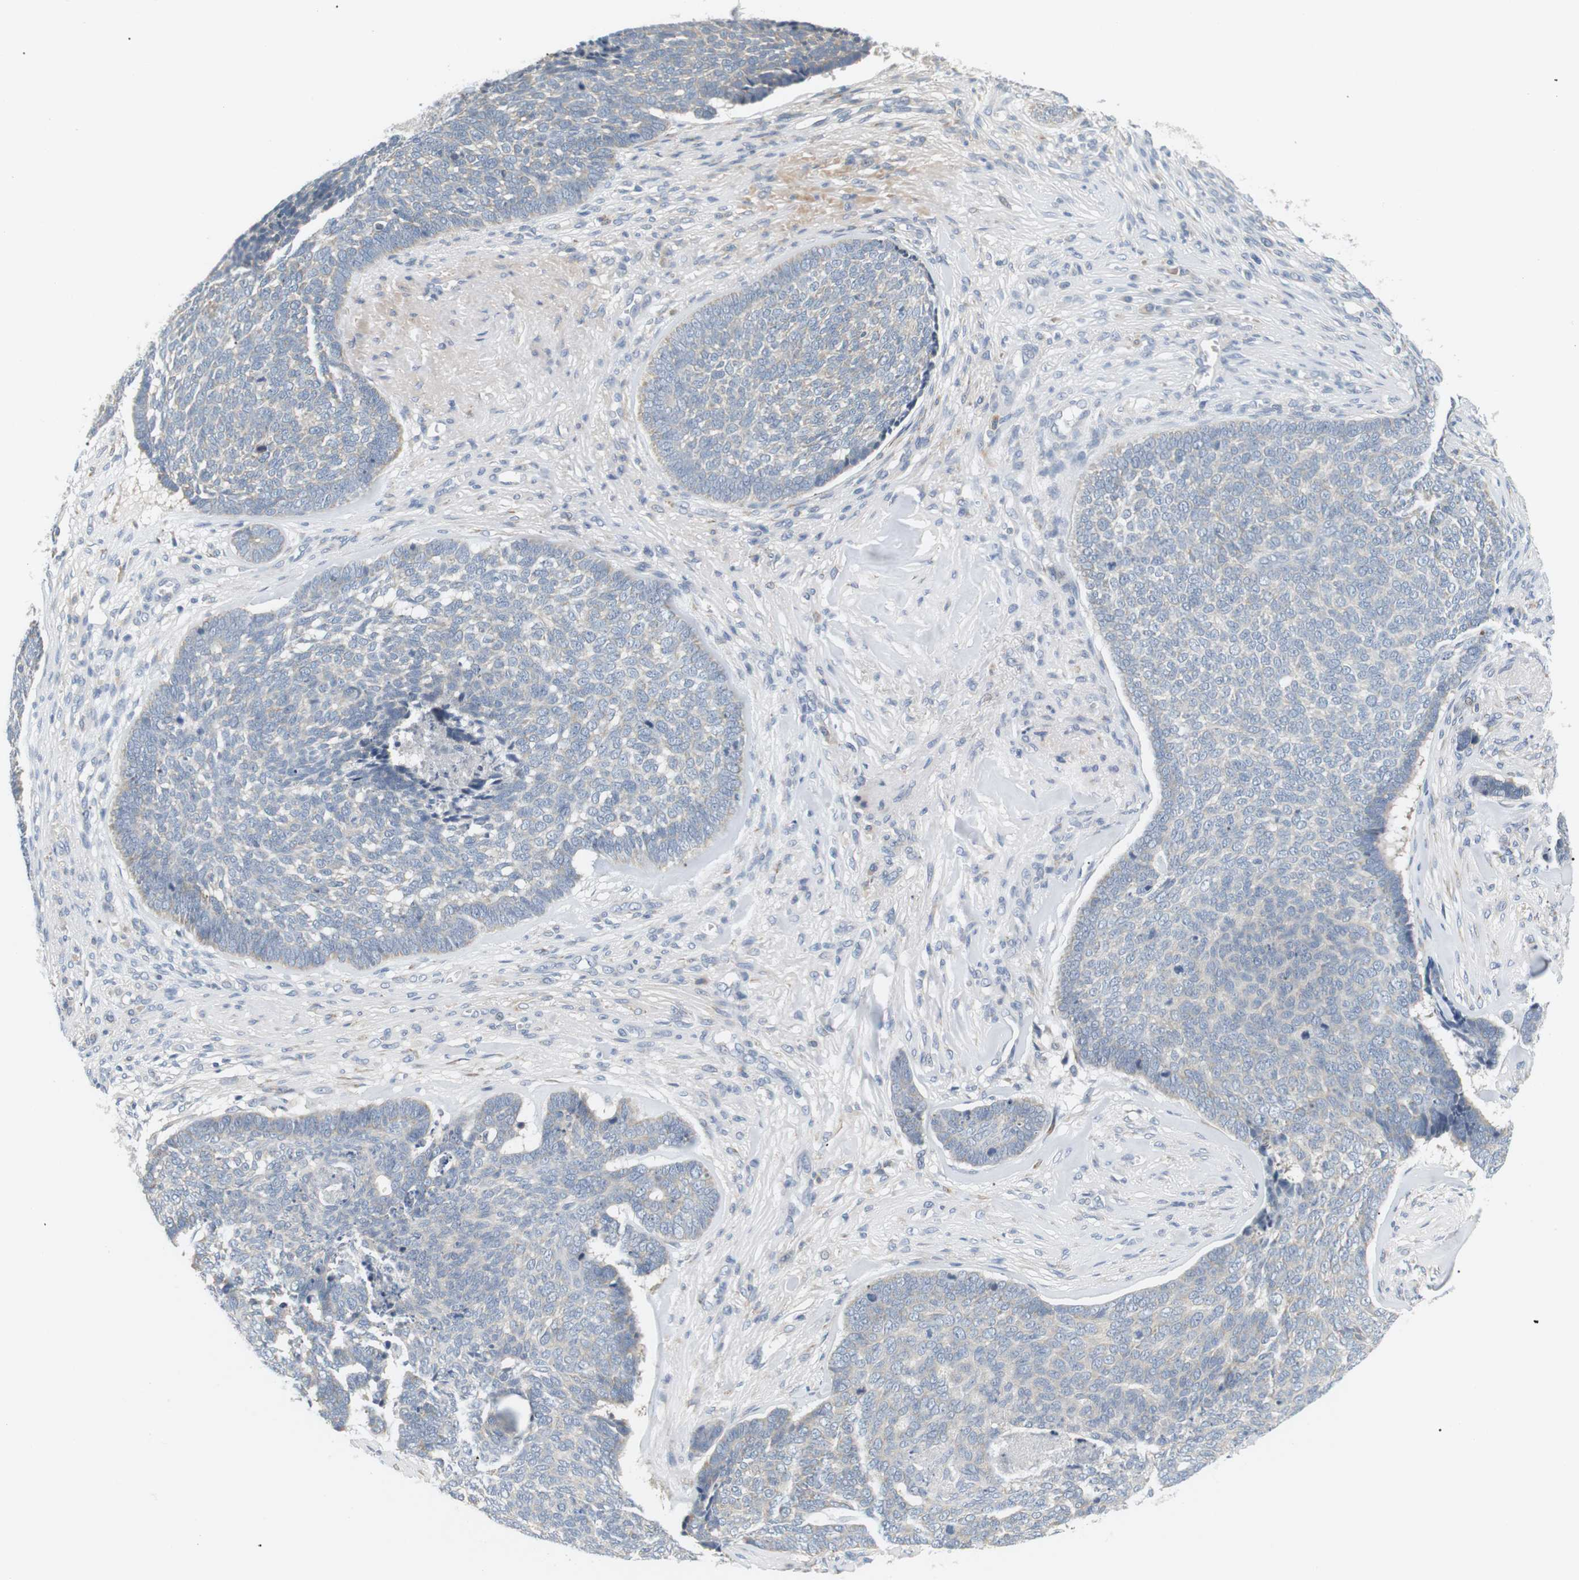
{"staining": {"intensity": "negative", "quantity": "none", "location": "none"}, "tissue": "skin cancer", "cell_type": "Tumor cells", "image_type": "cancer", "snomed": [{"axis": "morphology", "description": "Basal cell carcinoma"}, {"axis": "topography", "description": "Skin"}], "caption": "DAB (3,3'-diaminobenzidine) immunohistochemical staining of skin basal cell carcinoma displays no significant expression in tumor cells.", "gene": "EVA1C", "patient": {"sex": "male", "age": 84}}